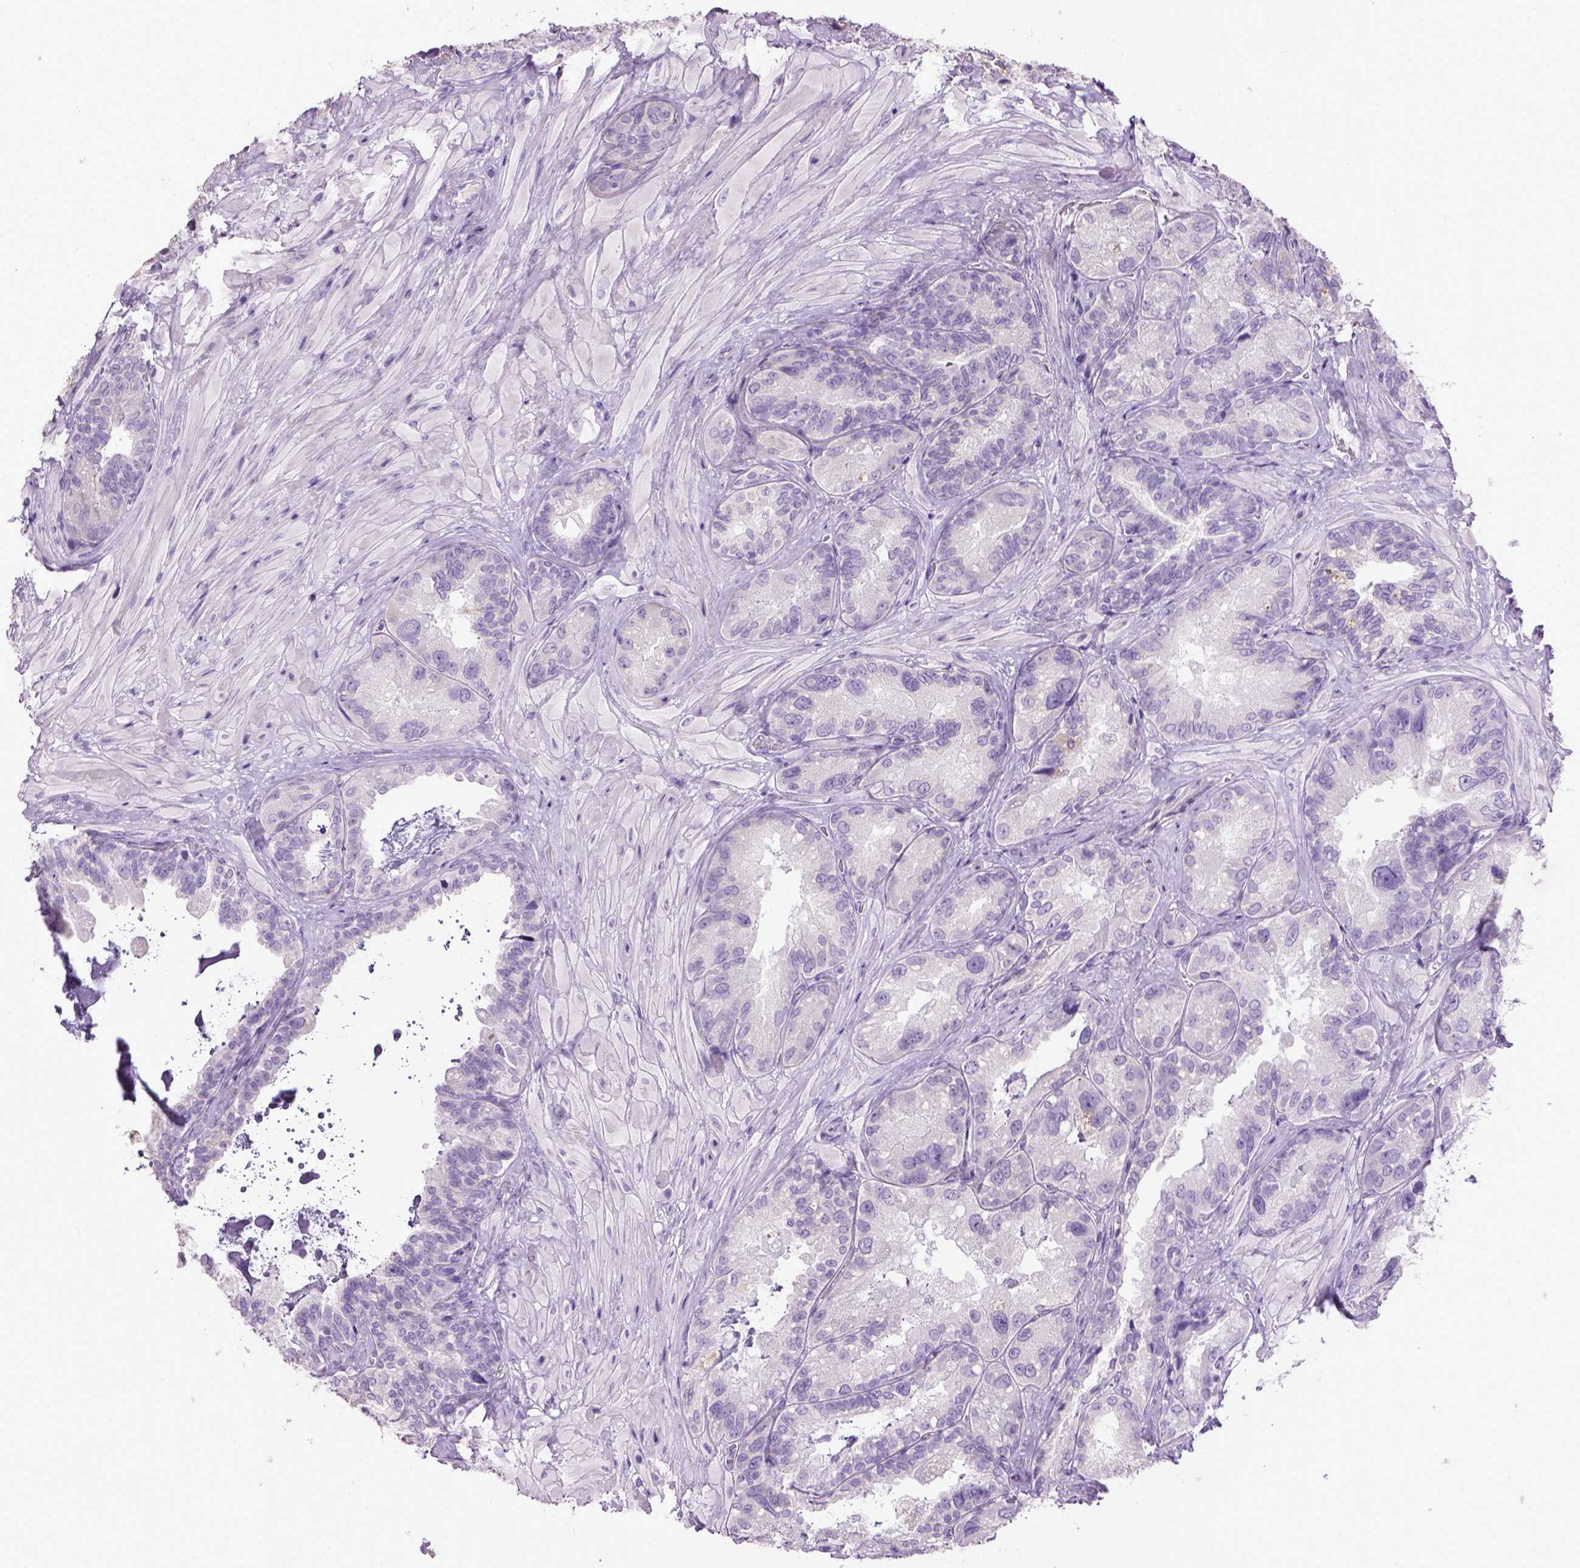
{"staining": {"intensity": "negative", "quantity": "none", "location": "none"}, "tissue": "seminal vesicle", "cell_type": "Glandular cells", "image_type": "normal", "snomed": [{"axis": "morphology", "description": "Normal tissue, NOS"}, {"axis": "topography", "description": "Seminal veicle"}], "caption": "IHC of unremarkable seminal vesicle reveals no positivity in glandular cells.", "gene": "CYP24A1", "patient": {"sex": "male", "age": 69}}